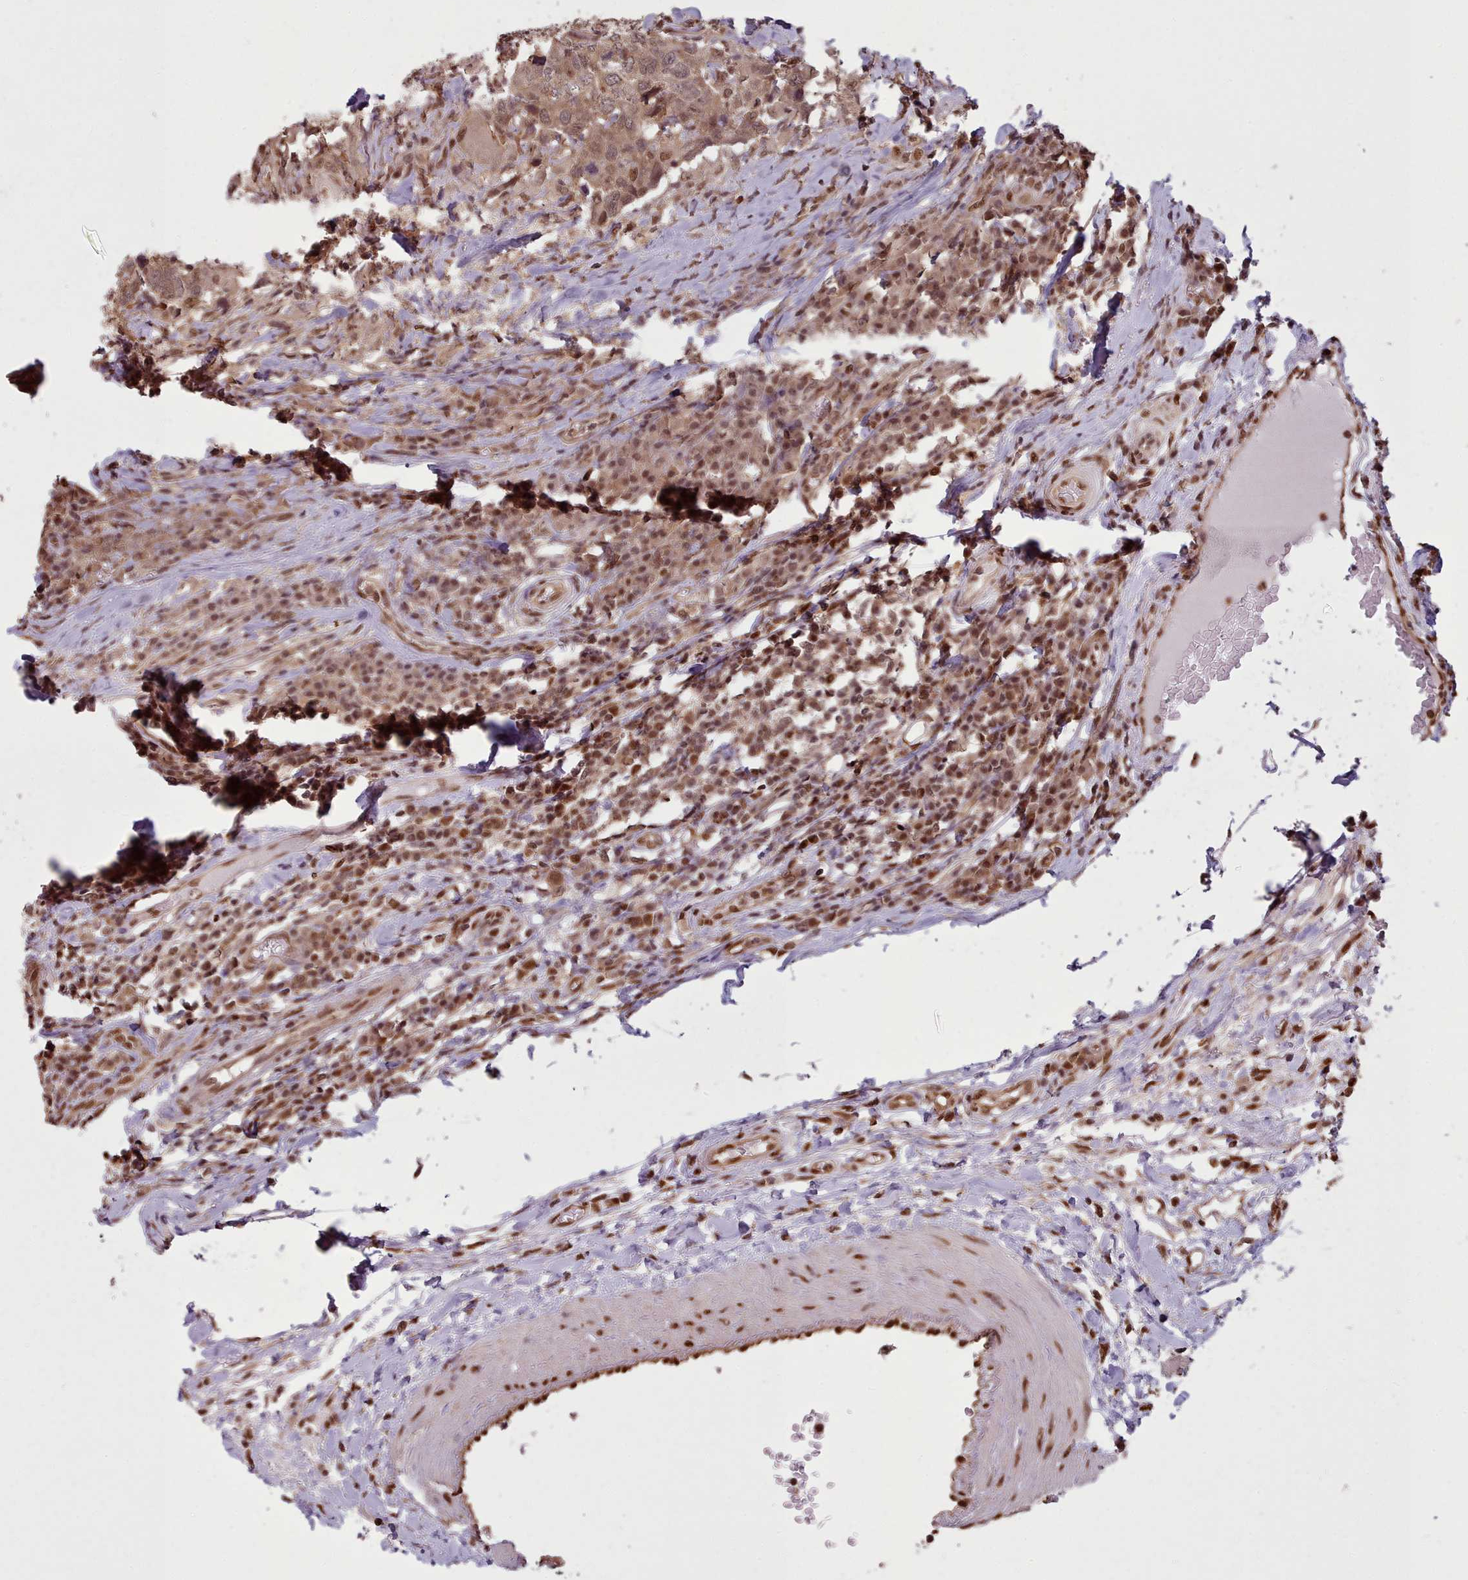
{"staining": {"intensity": "moderate", "quantity": ">75%", "location": "cytoplasmic/membranous"}, "tissue": "head and neck cancer", "cell_type": "Tumor cells", "image_type": "cancer", "snomed": [{"axis": "morphology", "description": "Normal tissue, NOS"}, {"axis": "morphology", "description": "Squamous cell carcinoma, NOS"}, {"axis": "topography", "description": "Skeletal muscle"}, {"axis": "topography", "description": "Vascular tissue"}, {"axis": "topography", "description": "Peripheral nerve tissue"}, {"axis": "topography", "description": "Head-Neck"}], "caption": "Protein expression analysis of head and neck cancer (squamous cell carcinoma) displays moderate cytoplasmic/membranous staining in about >75% of tumor cells.", "gene": "RPS27A", "patient": {"sex": "male", "age": 66}}